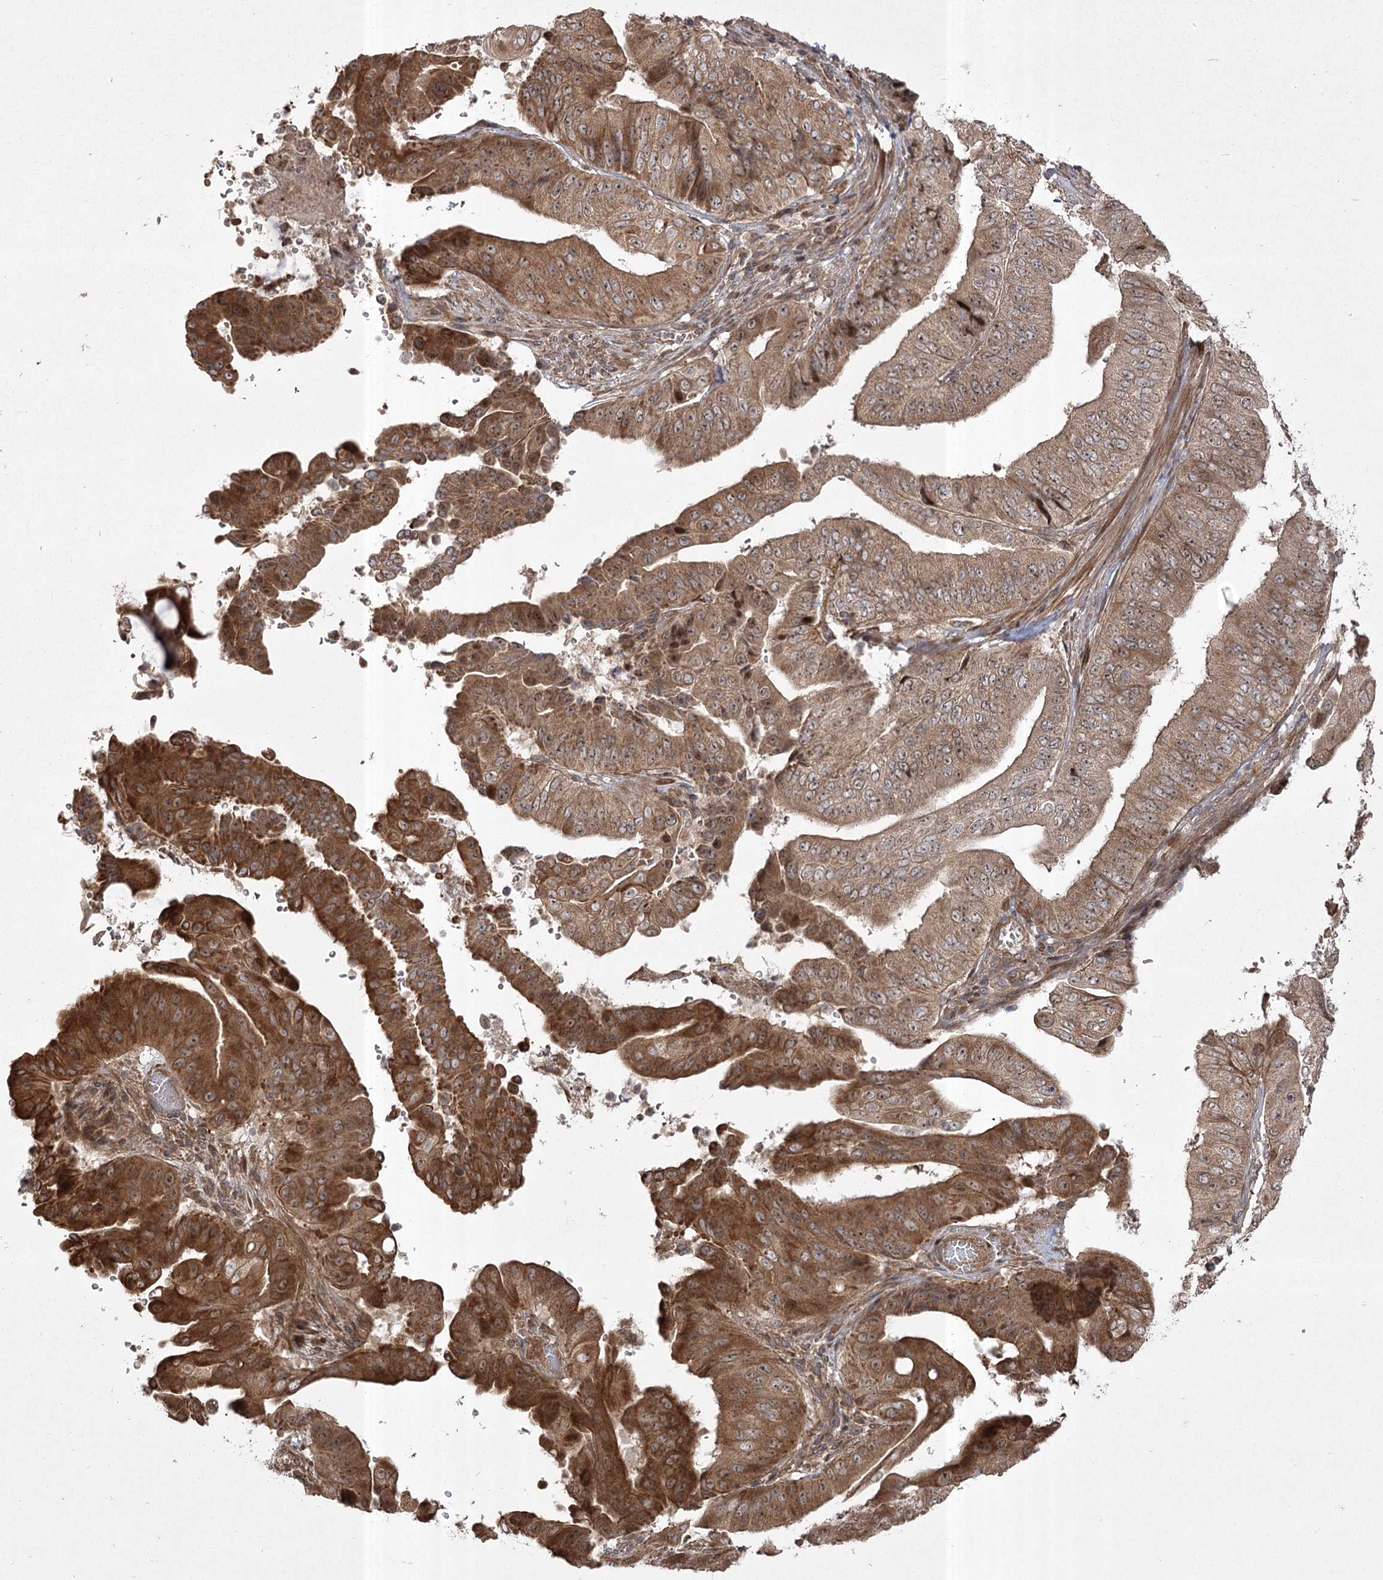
{"staining": {"intensity": "strong", "quantity": ">75%", "location": "cytoplasmic/membranous,nuclear"}, "tissue": "pancreatic cancer", "cell_type": "Tumor cells", "image_type": "cancer", "snomed": [{"axis": "morphology", "description": "Adenocarcinoma, NOS"}, {"axis": "topography", "description": "Pancreas"}], "caption": "Protein staining demonstrates strong cytoplasmic/membranous and nuclear staining in approximately >75% of tumor cells in pancreatic adenocarcinoma.", "gene": "CPLANE1", "patient": {"sex": "female", "age": 77}}